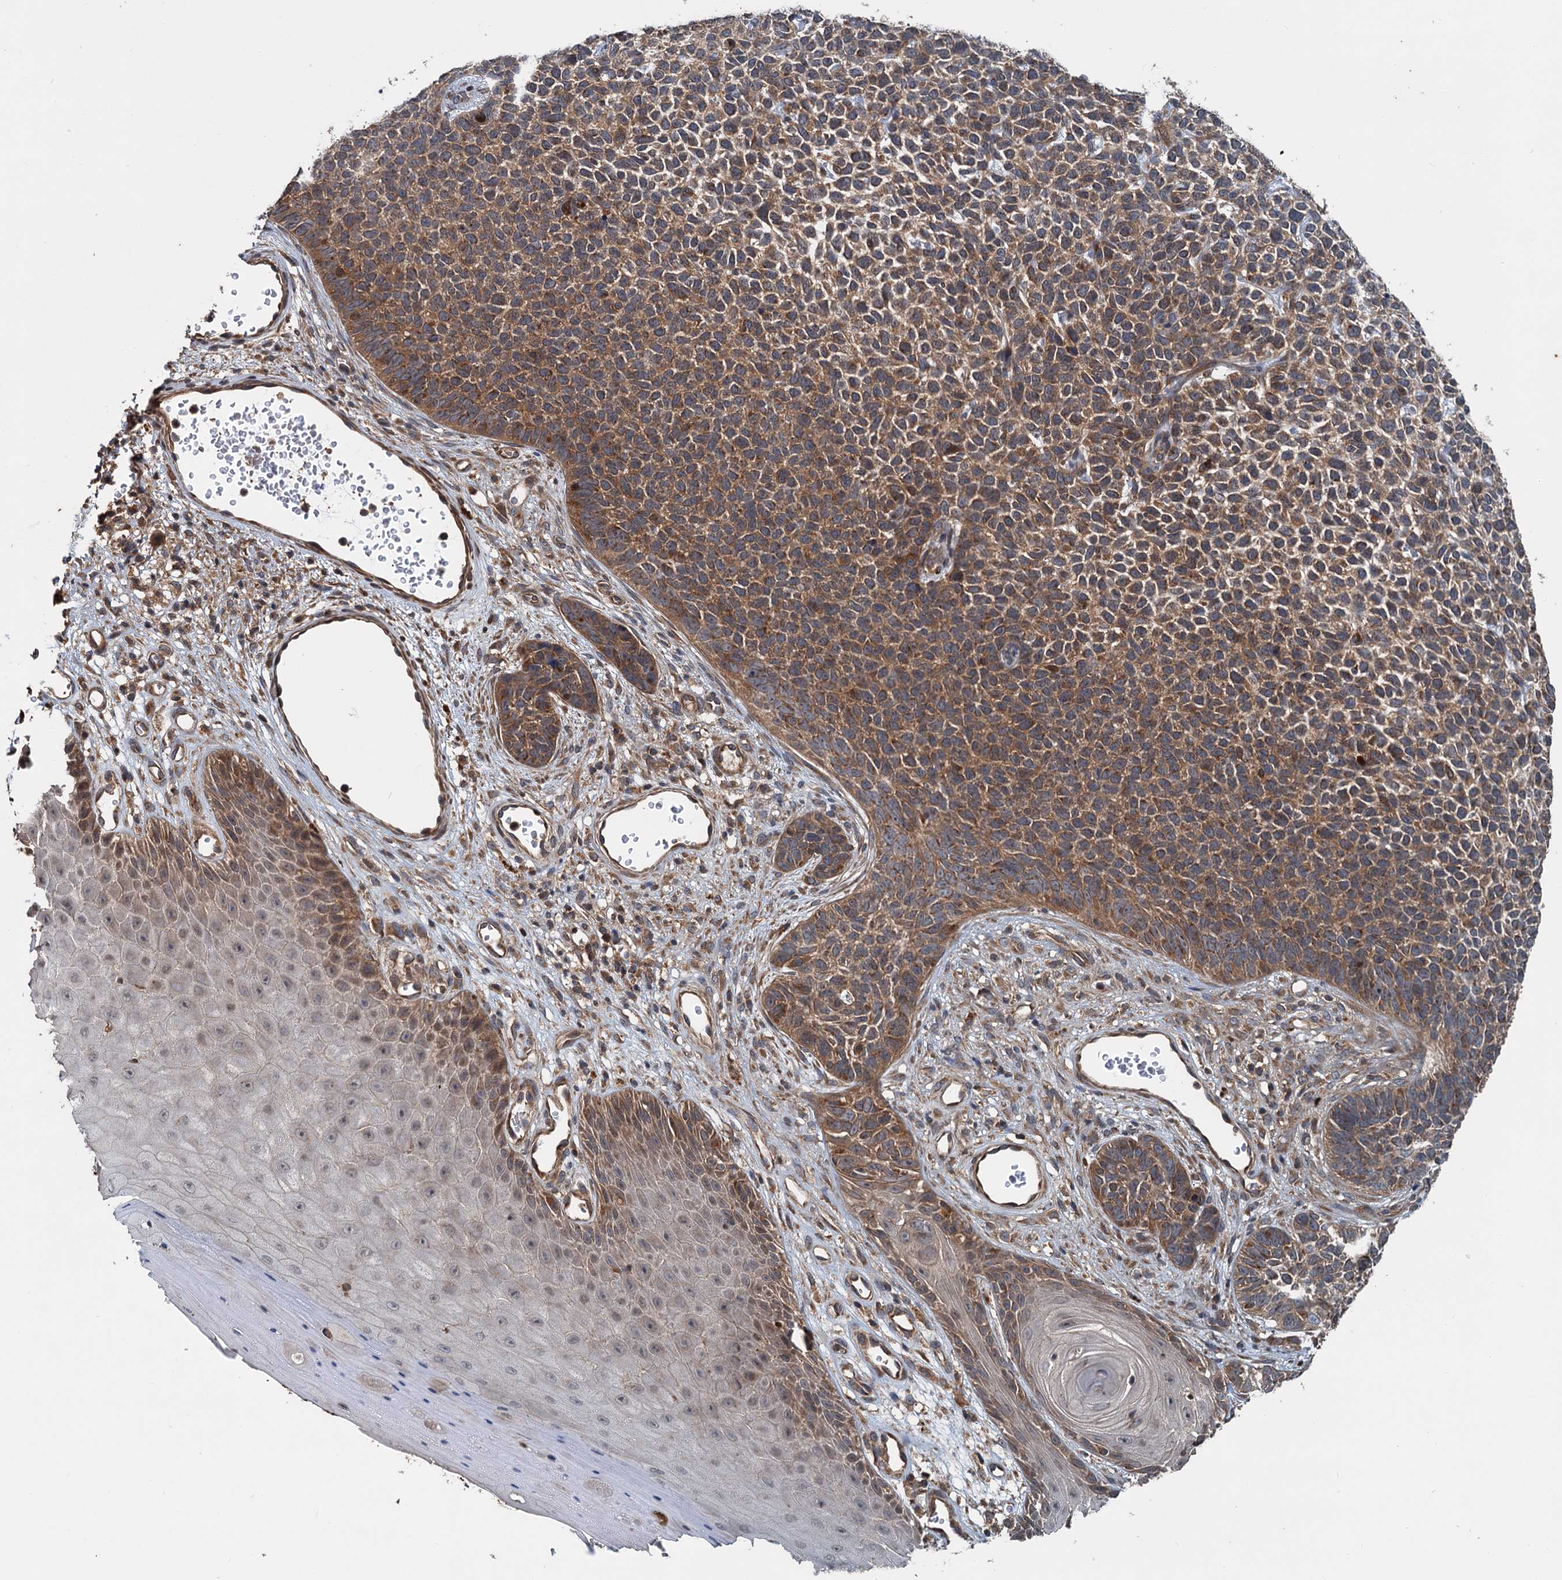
{"staining": {"intensity": "moderate", "quantity": ">75%", "location": "cytoplasmic/membranous"}, "tissue": "skin cancer", "cell_type": "Tumor cells", "image_type": "cancer", "snomed": [{"axis": "morphology", "description": "Basal cell carcinoma"}, {"axis": "topography", "description": "Skin"}], "caption": "Immunohistochemistry (IHC) photomicrograph of human skin cancer (basal cell carcinoma) stained for a protein (brown), which displays medium levels of moderate cytoplasmic/membranous staining in about >75% of tumor cells.", "gene": "TEDC1", "patient": {"sex": "female", "age": 84}}